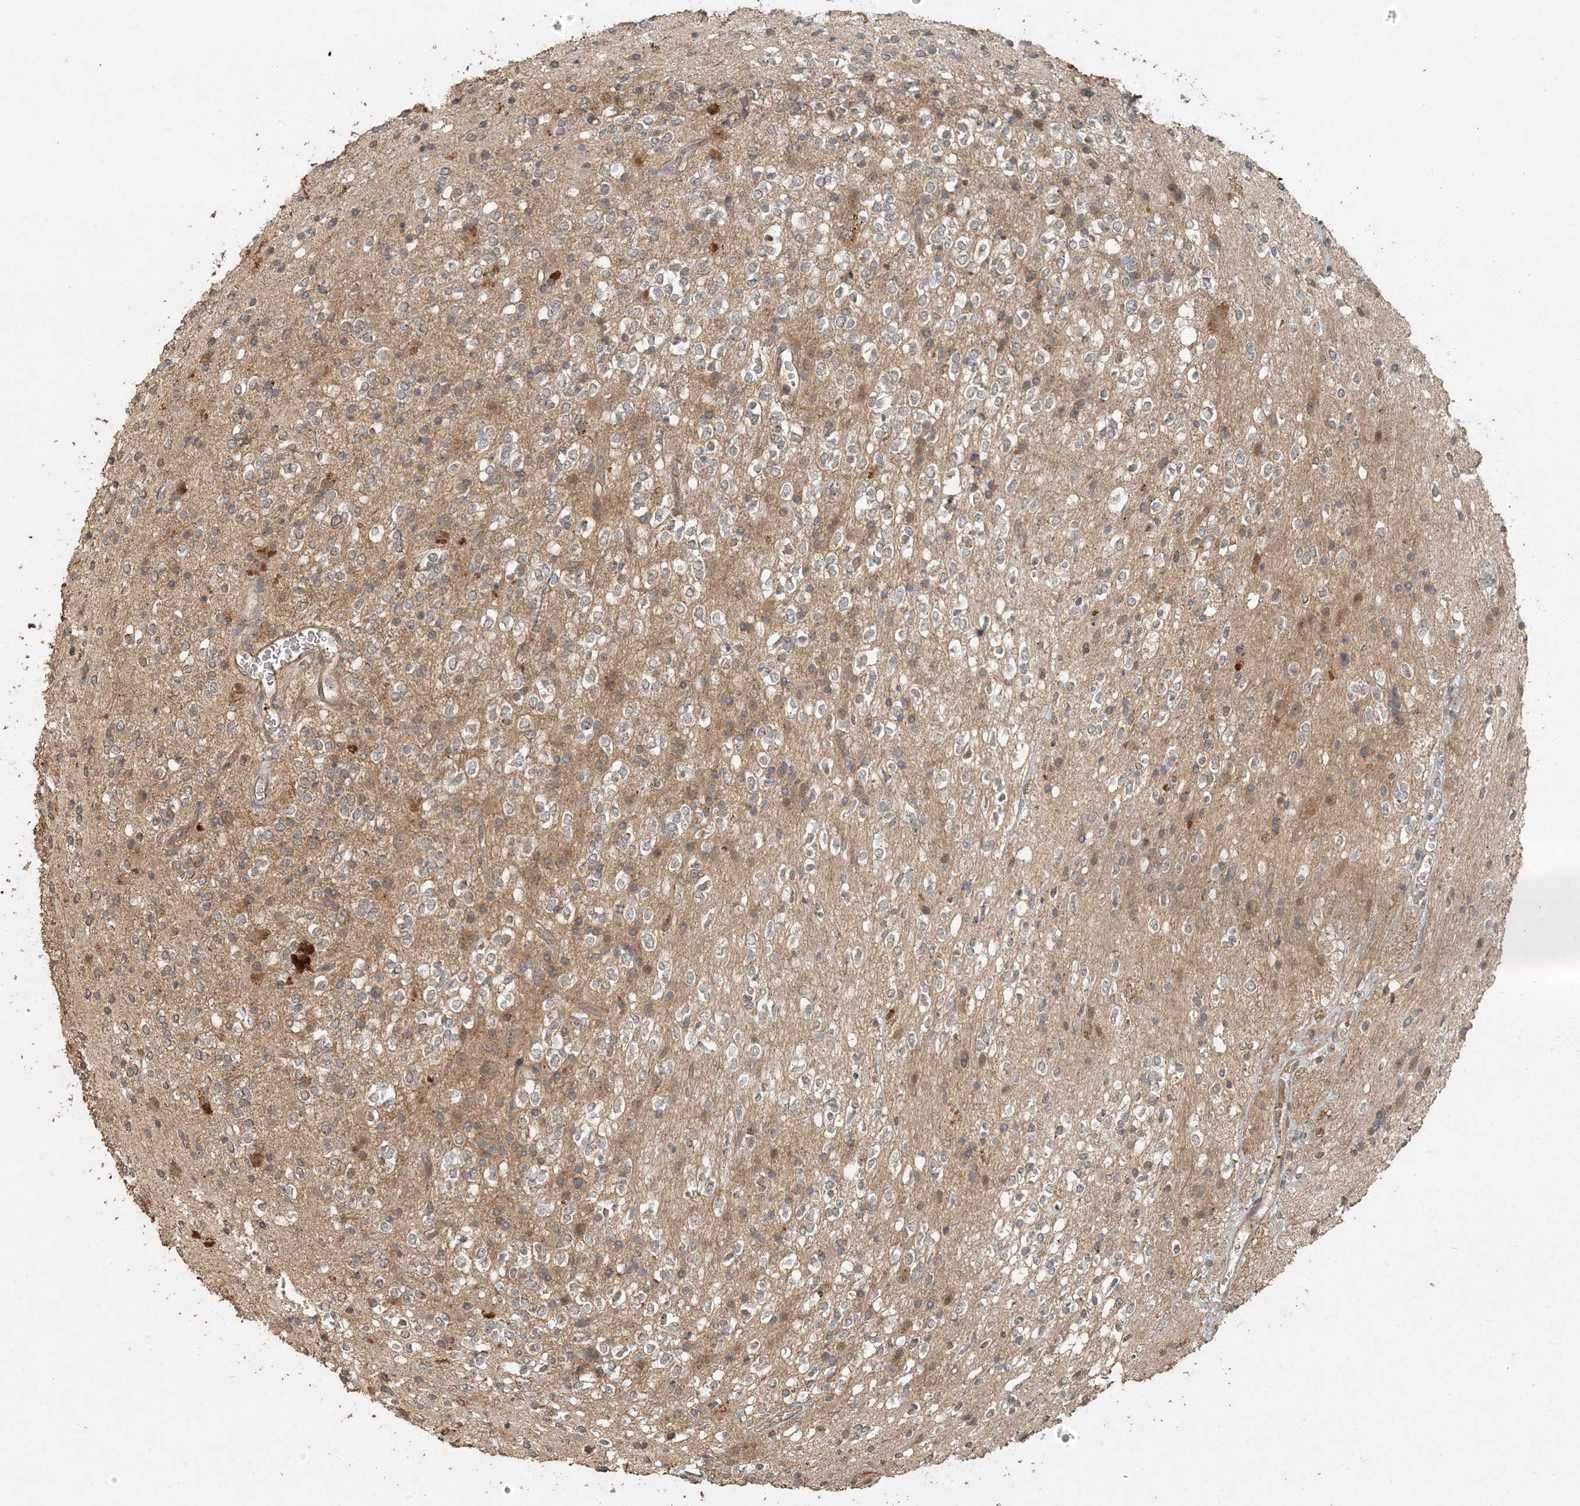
{"staining": {"intensity": "weak", "quantity": "25%-75%", "location": "cytoplasmic/membranous"}, "tissue": "glioma", "cell_type": "Tumor cells", "image_type": "cancer", "snomed": [{"axis": "morphology", "description": "Glioma, malignant, High grade"}, {"axis": "topography", "description": "Brain"}], "caption": "Malignant high-grade glioma stained with a brown dye shows weak cytoplasmic/membranous positive expression in about 25%-75% of tumor cells.", "gene": "AK9", "patient": {"sex": "male", "age": 34}}